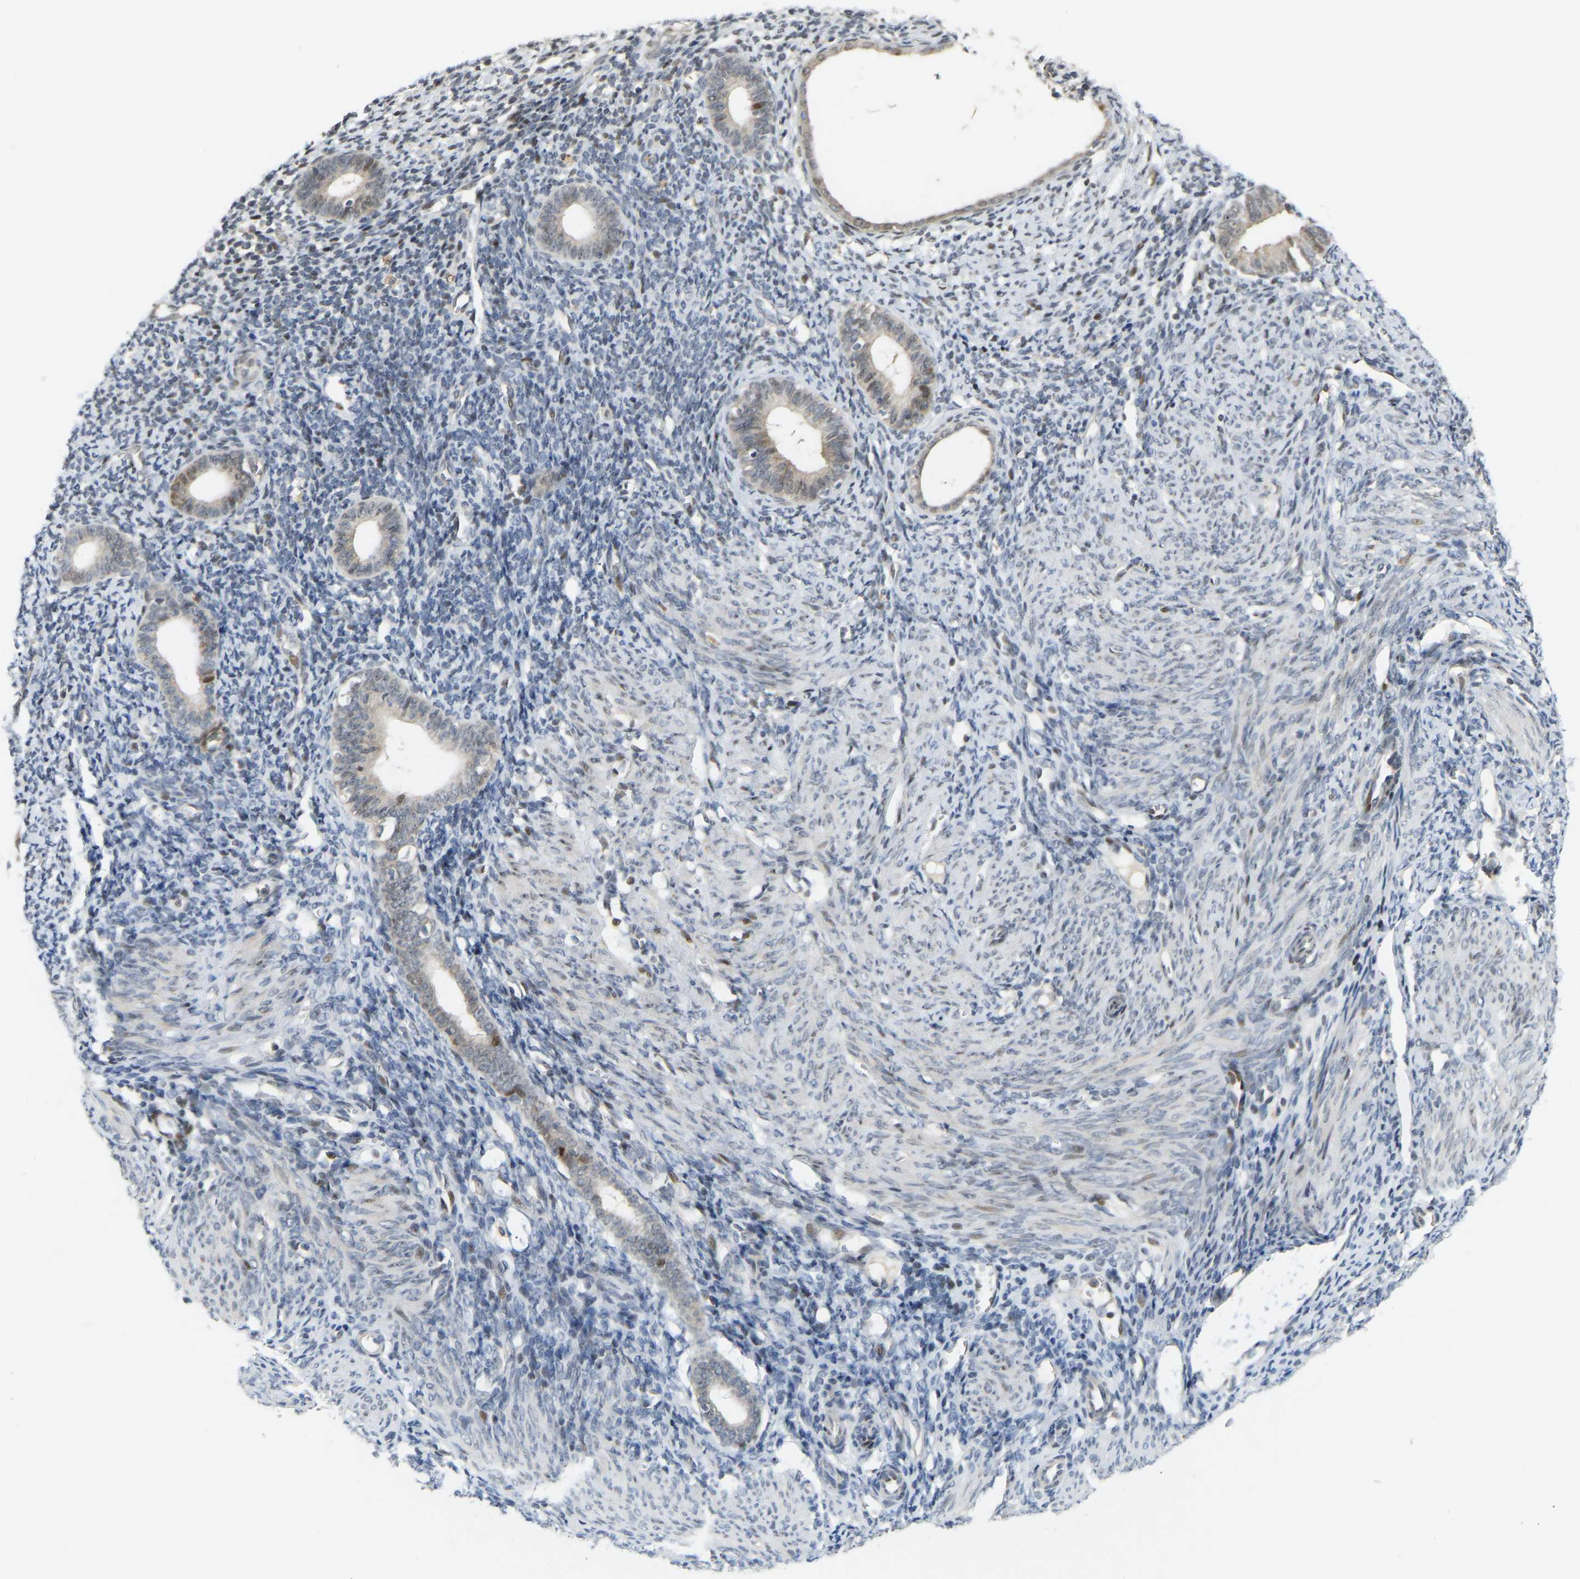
{"staining": {"intensity": "negative", "quantity": "none", "location": "none"}, "tissue": "endometrium", "cell_type": "Cells in endometrial stroma", "image_type": "normal", "snomed": [{"axis": "morphology", "description": "Normal tissue, NOS"}, {"axis": "morphology", "description": "Adenocarcinoma, NOS"}, {"axis": "topography", "description": "Endometrium"}], "caption": "A high-resolution photomicrograph shows IHC staining of benign endometrium, which exhibits no significant expression in cells in endometrial stroma.", "gene": "PTPN4", "patient": {"sex": "female", "age": 57}}